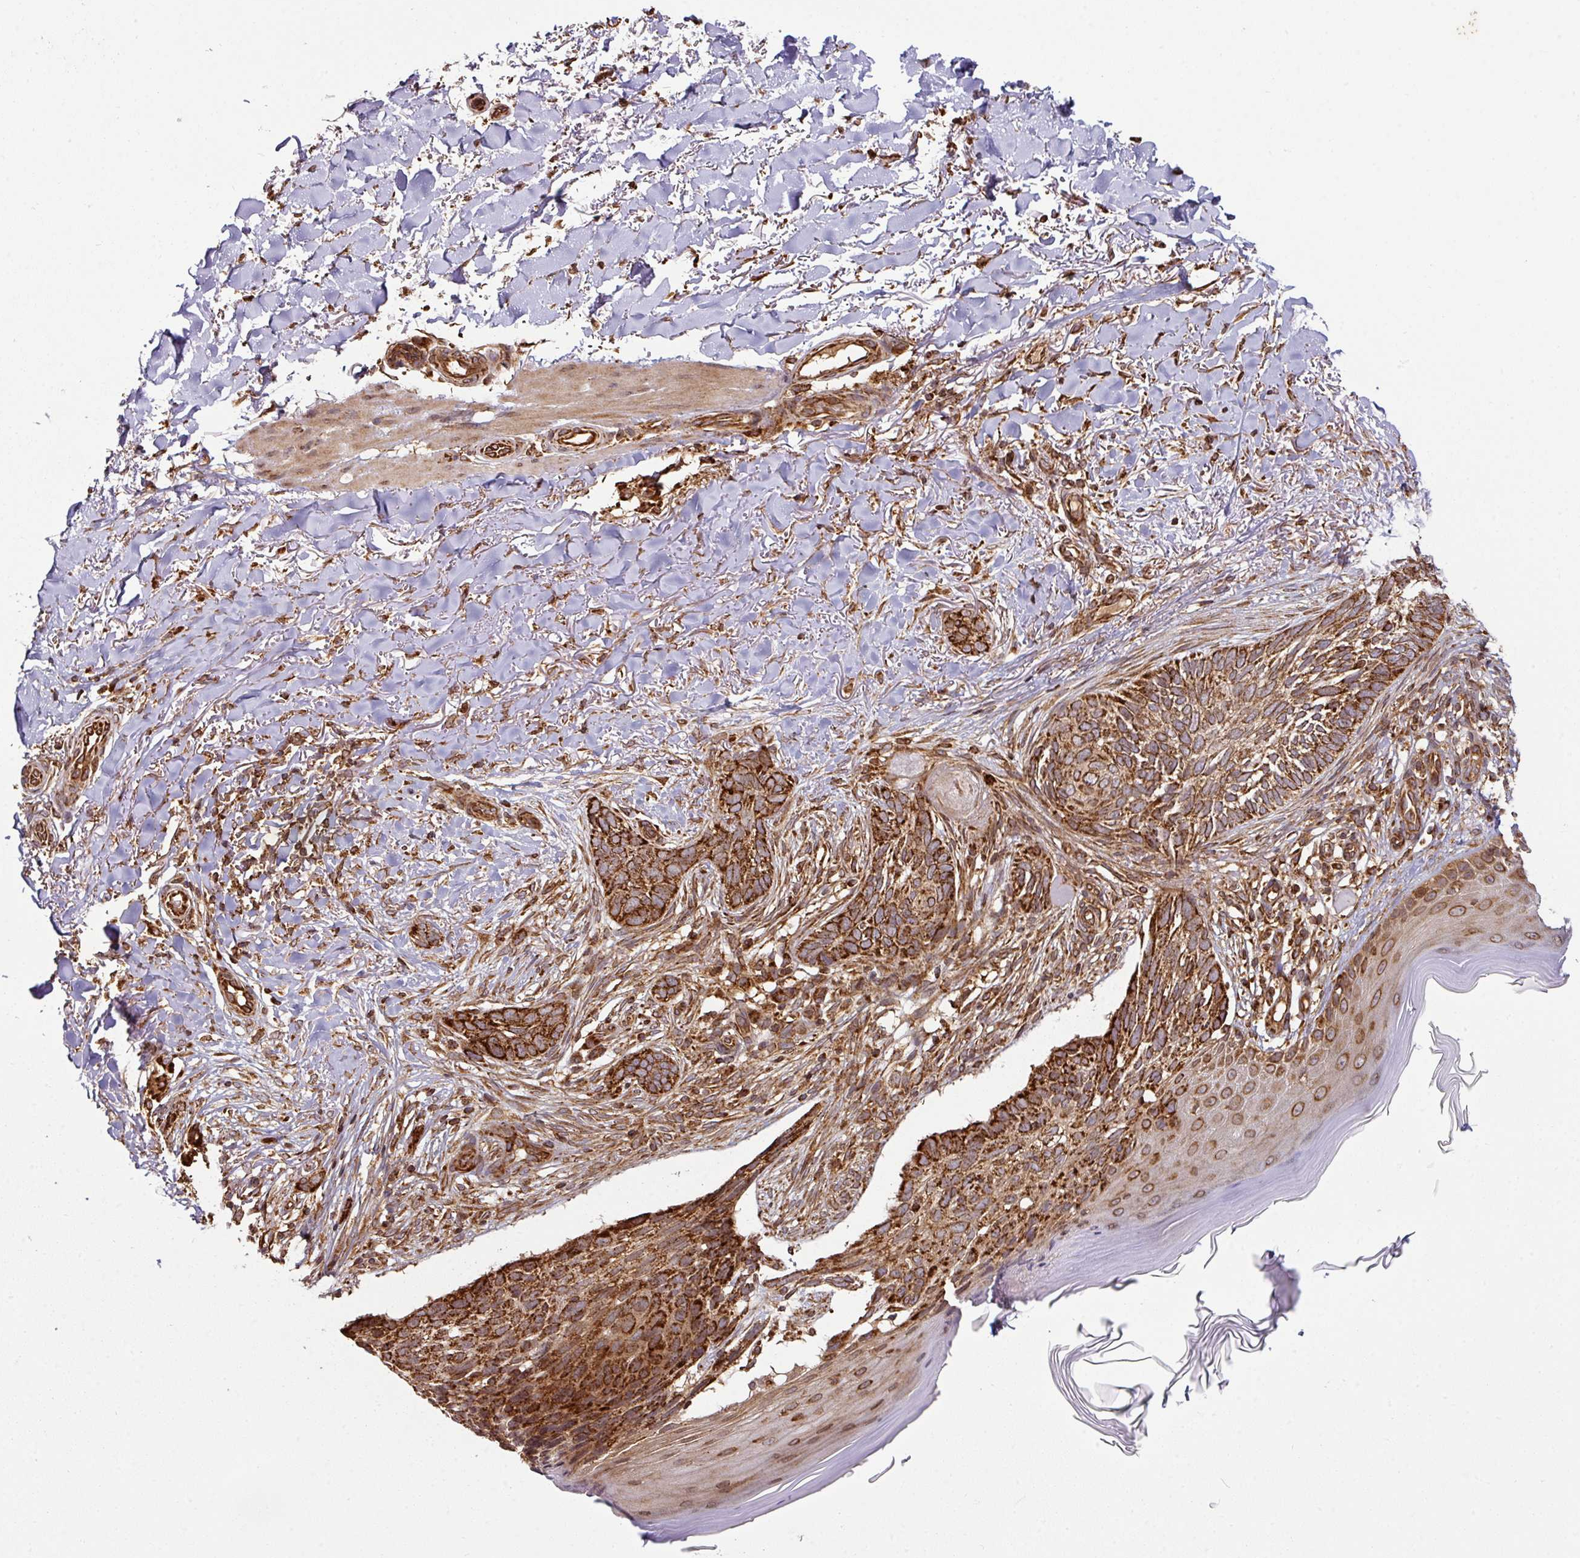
{"staining": {"intensity": "strong", "quantity": ">75%", "location": "cytoplasmic/membranous"}, "tissue": "skin cancer", "cell_type": "Tumor cells", "image_type": "cancer", "snomed": [{"axis": "morphology", "description": "Normal tissue, NOS"}, {"axis": "morphology", "description": "Basal cell carcinoma"}, {"axis": "topography", "description": "Skin"}], "caption": "A brown stain labels strong cytoplasmic/membranous staining of a protein in human basal cell carcinoma (skin) tumor cells.", "gene": "TRAP1", "patient": {"sex": "female", "age": 67}}